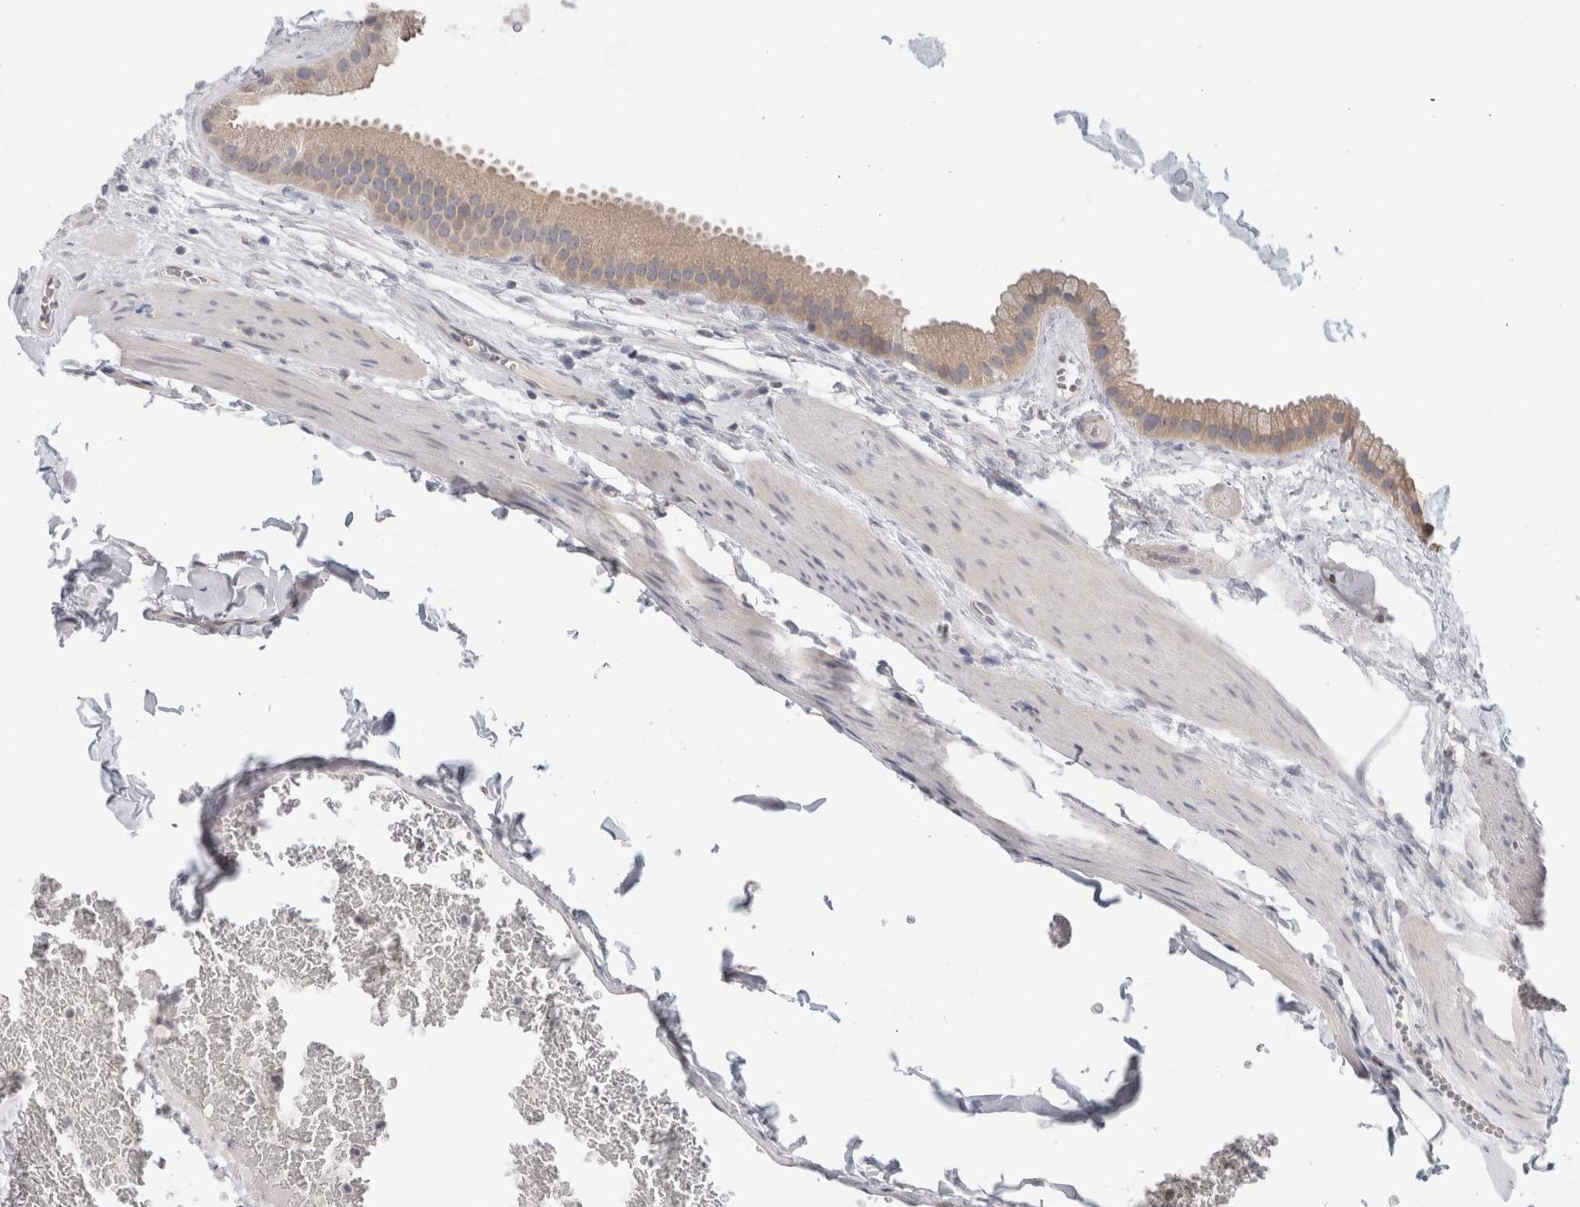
{"staining": {"intensity": "moderate", "quantity": ">75%", "location": "cytoplasmic/membranous"}, "tissue": "gallbladder", "cell_type": "Glandular cells", "image_type": "normal", "snomed": [{"axis": "morphology", "description": "Normal tissue, NOS"}, {"axis": "topography", "description": "Gallbladder"}], "caption": "IHC micrograph of normal gallbladder stained for a protein (brown), which reveals medium levels of moderate cytoplasmic/membranous staining in about >75% of glandular cells.", "gene": "SYTL5", "patient": {"sex": "female", "age": 64}}